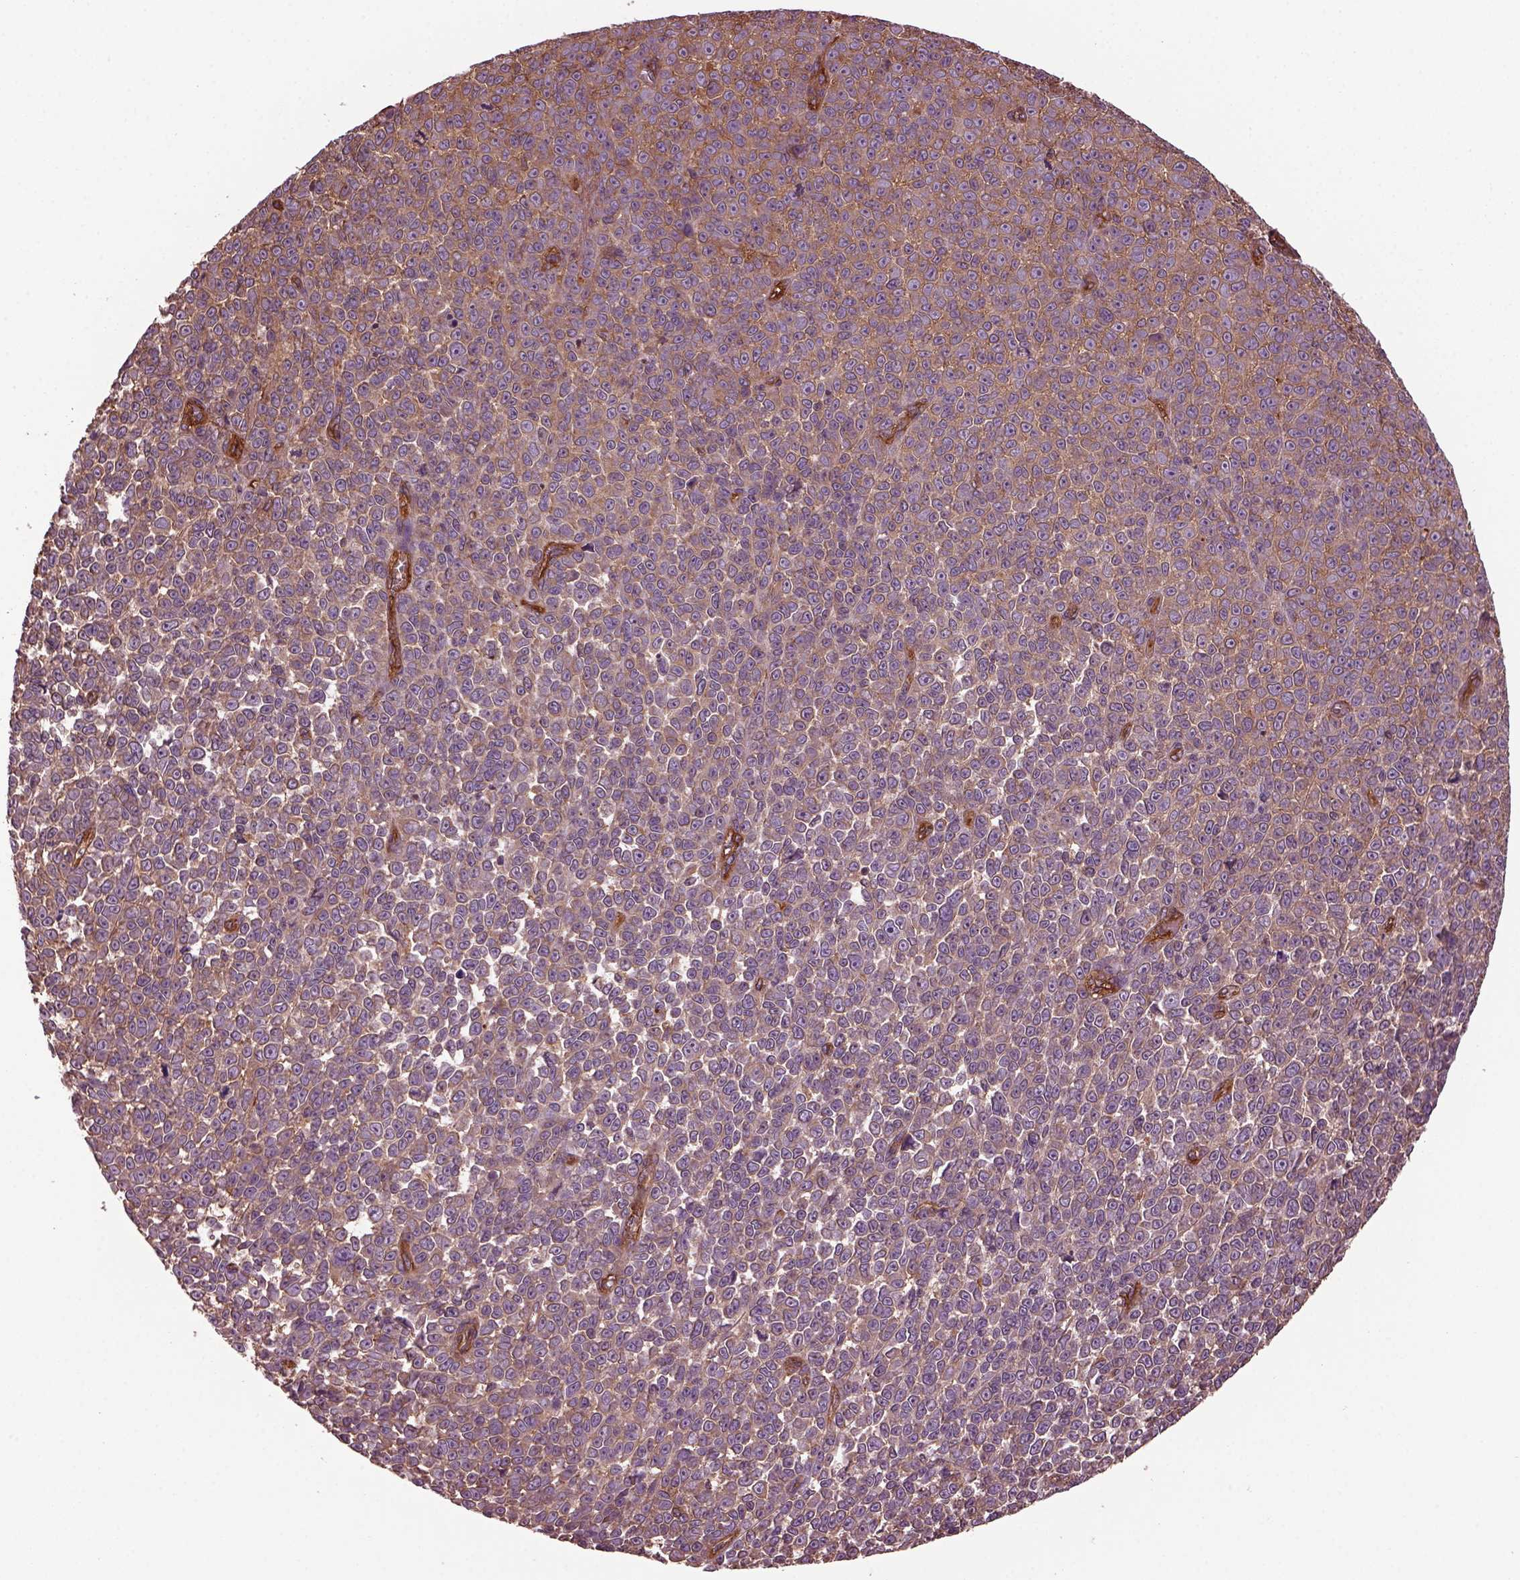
{"staining": {"intensity": "moderate", "quantity": ">75%", "location": "cytoplasmic/membranous"}, "tissue": "melanoma", "cell_type": "Tumor cells", "image_type": "cancer", "snomed": [{"axis": "morphology", "description": "Malignant melanoma, NOS"}, {"axis": "topography", "description": "Skin"}], "caption": "Immunohistochemical staining of human malignant melanoma reveals moderate cytoplasmic/membranous protein expression in approximately >75% of tumor cells.", "gene": "MYL6", "patient": {"sex": "female", "age": 95}}